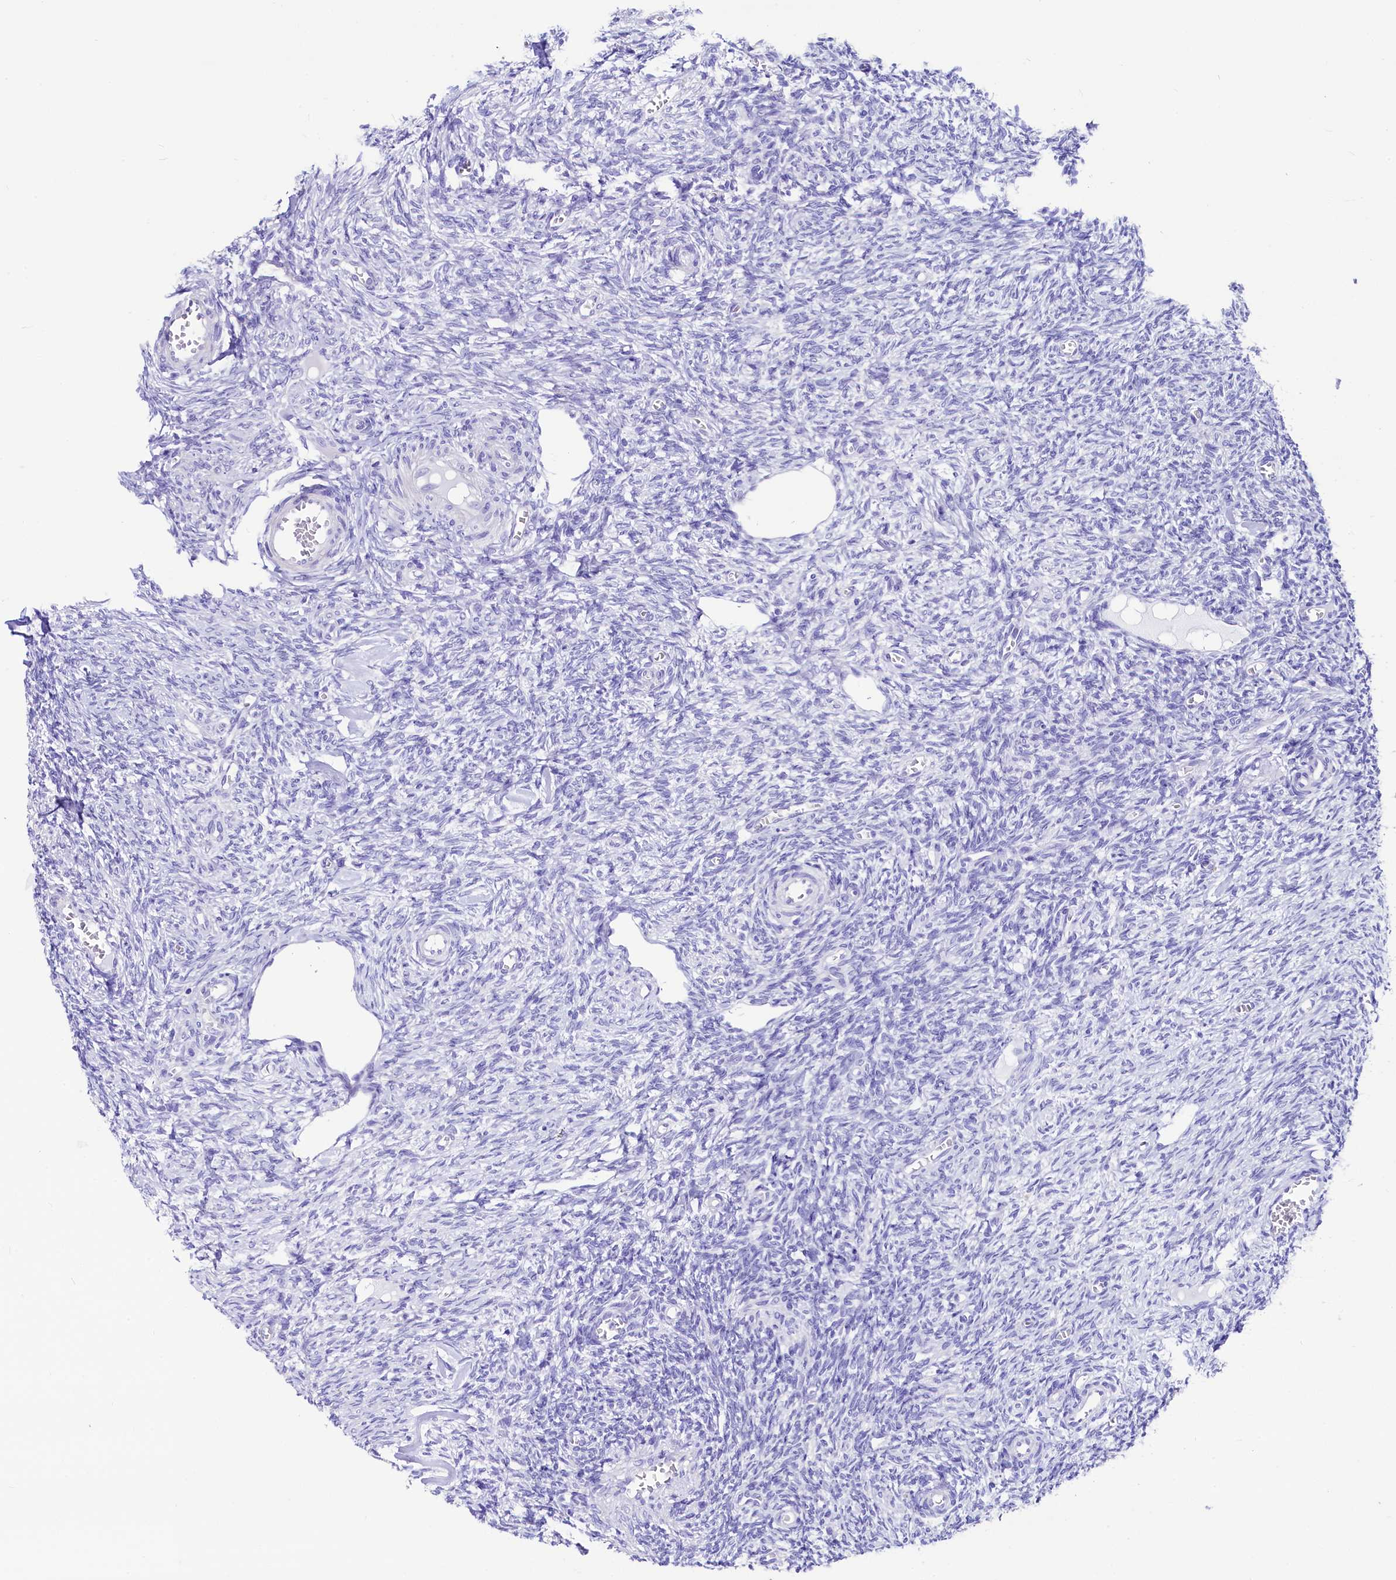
{"staining": {"intensity": "negative", "quantity": "none", "location": "none"}, "tissue": "ovary", "cell_type": "Ovarian stroma cells", "image_type": "normal", "snomed": [{"axis": "morphology", "description": "Normal tissue, NOS"}, {"axis": "topography", "description": "Ovary"}], "caption": "This is a histopathology image of immunohistochemistry staining of normal ovary, which shows no expression in ovarian stroma cells. (DAB (3,3'-diaminobenzidine) immunohistochemistry (IHC) visualized using brightfield microscopy, high magnification).", "gene": "RBP3", "patient": {"sex": "female", "age": 27}}